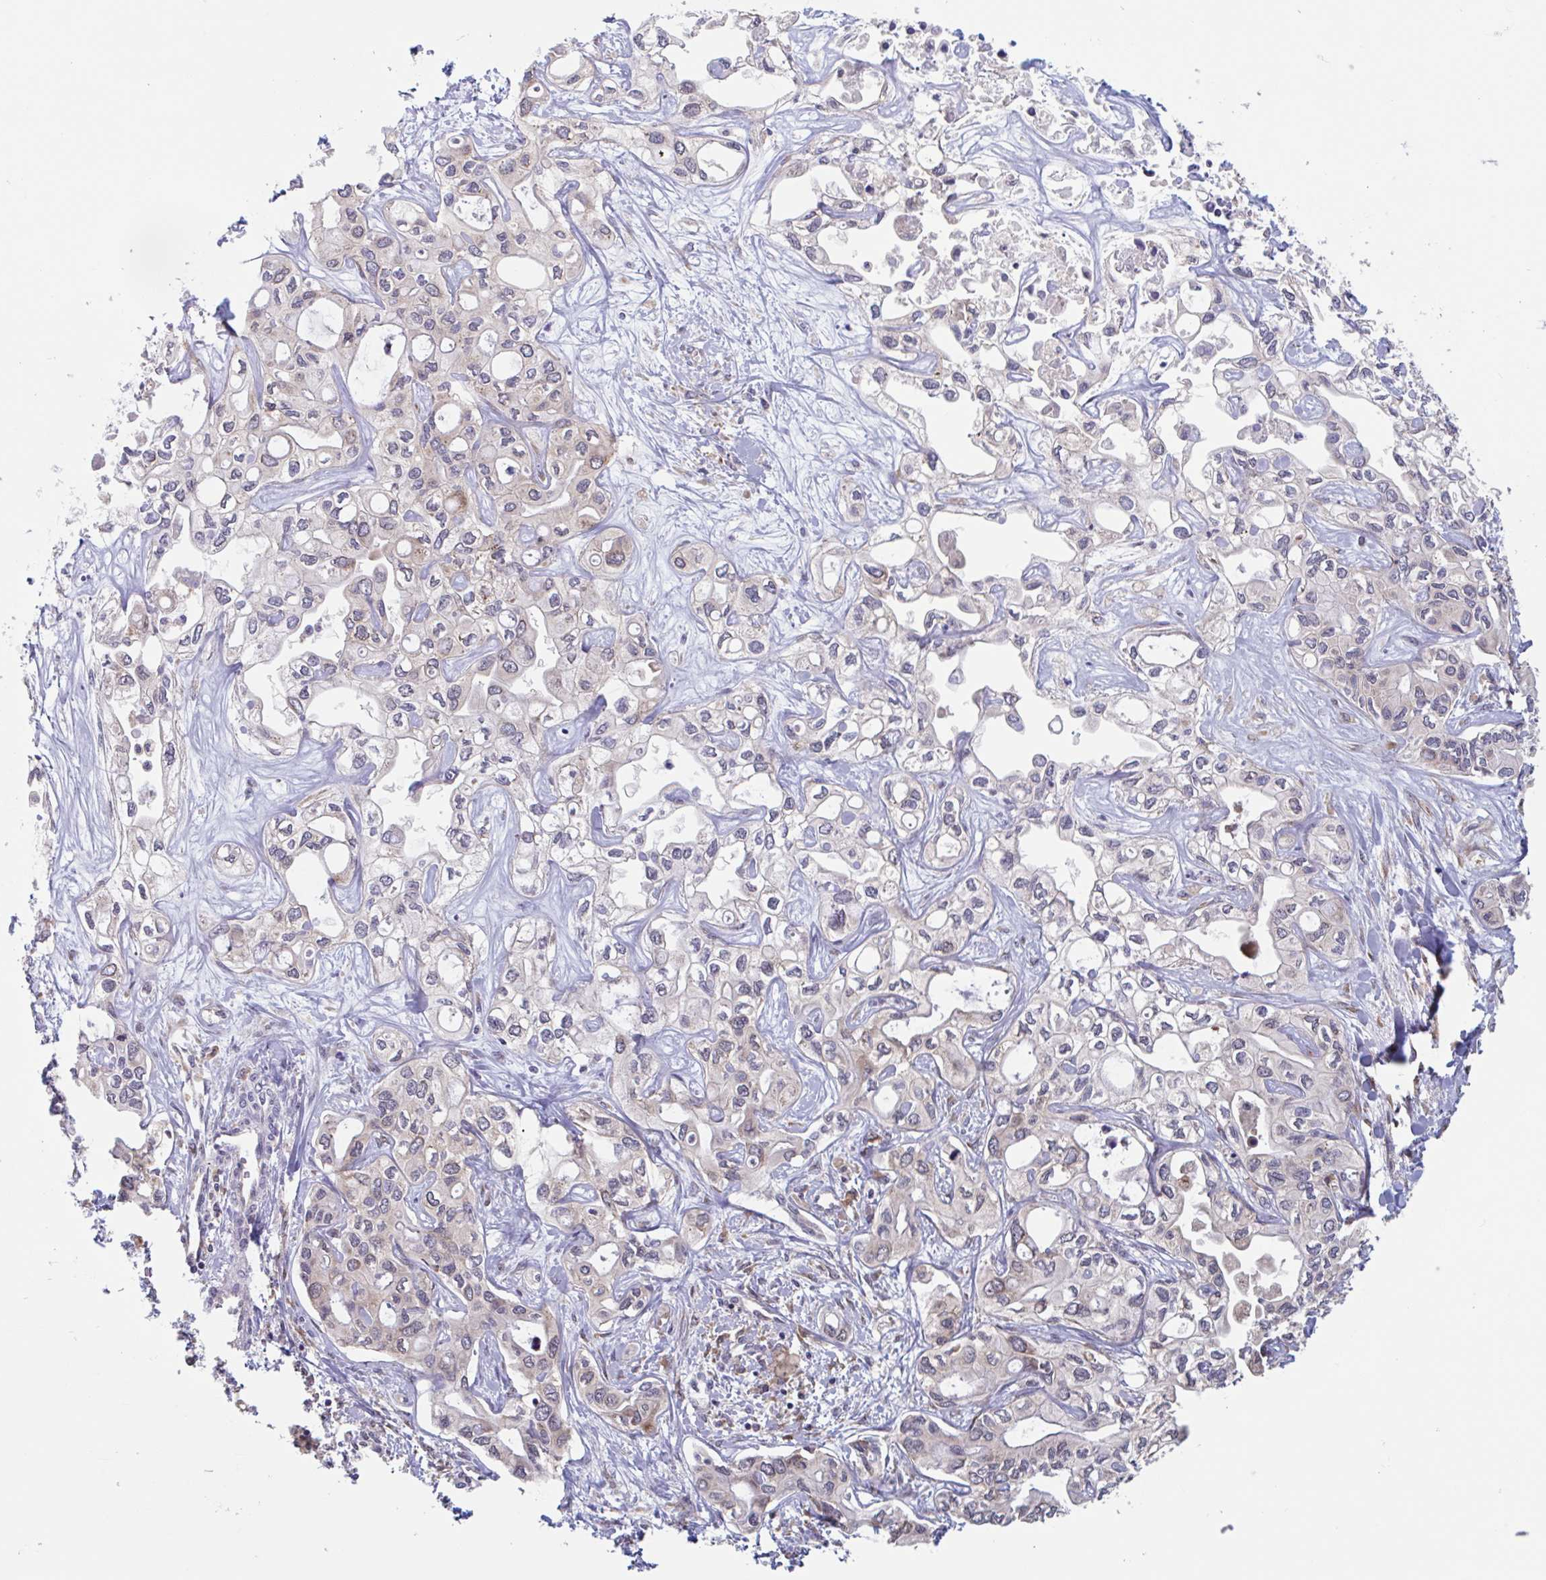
{"staining": {"intensity": "negative", "quantity": "none", "location": "none"}, "tissue": "liver cancer", "cell_type": "Tumor cells", "image_type": "cancer", "snomed": [{"axis": "morphology", "description": "Cholangiocarcinoma"}, {"axis": "topography", "description": "Liver"}], "caption": "Liver cancer (cholangiocarcinoma) was stained to show a protein in brown. There is no significant positivity in tumor cells. (IHC, brightfield microscopy, high magnification).", "gene": "SNX8", "patient": {"sex": "female", "age": 64}}